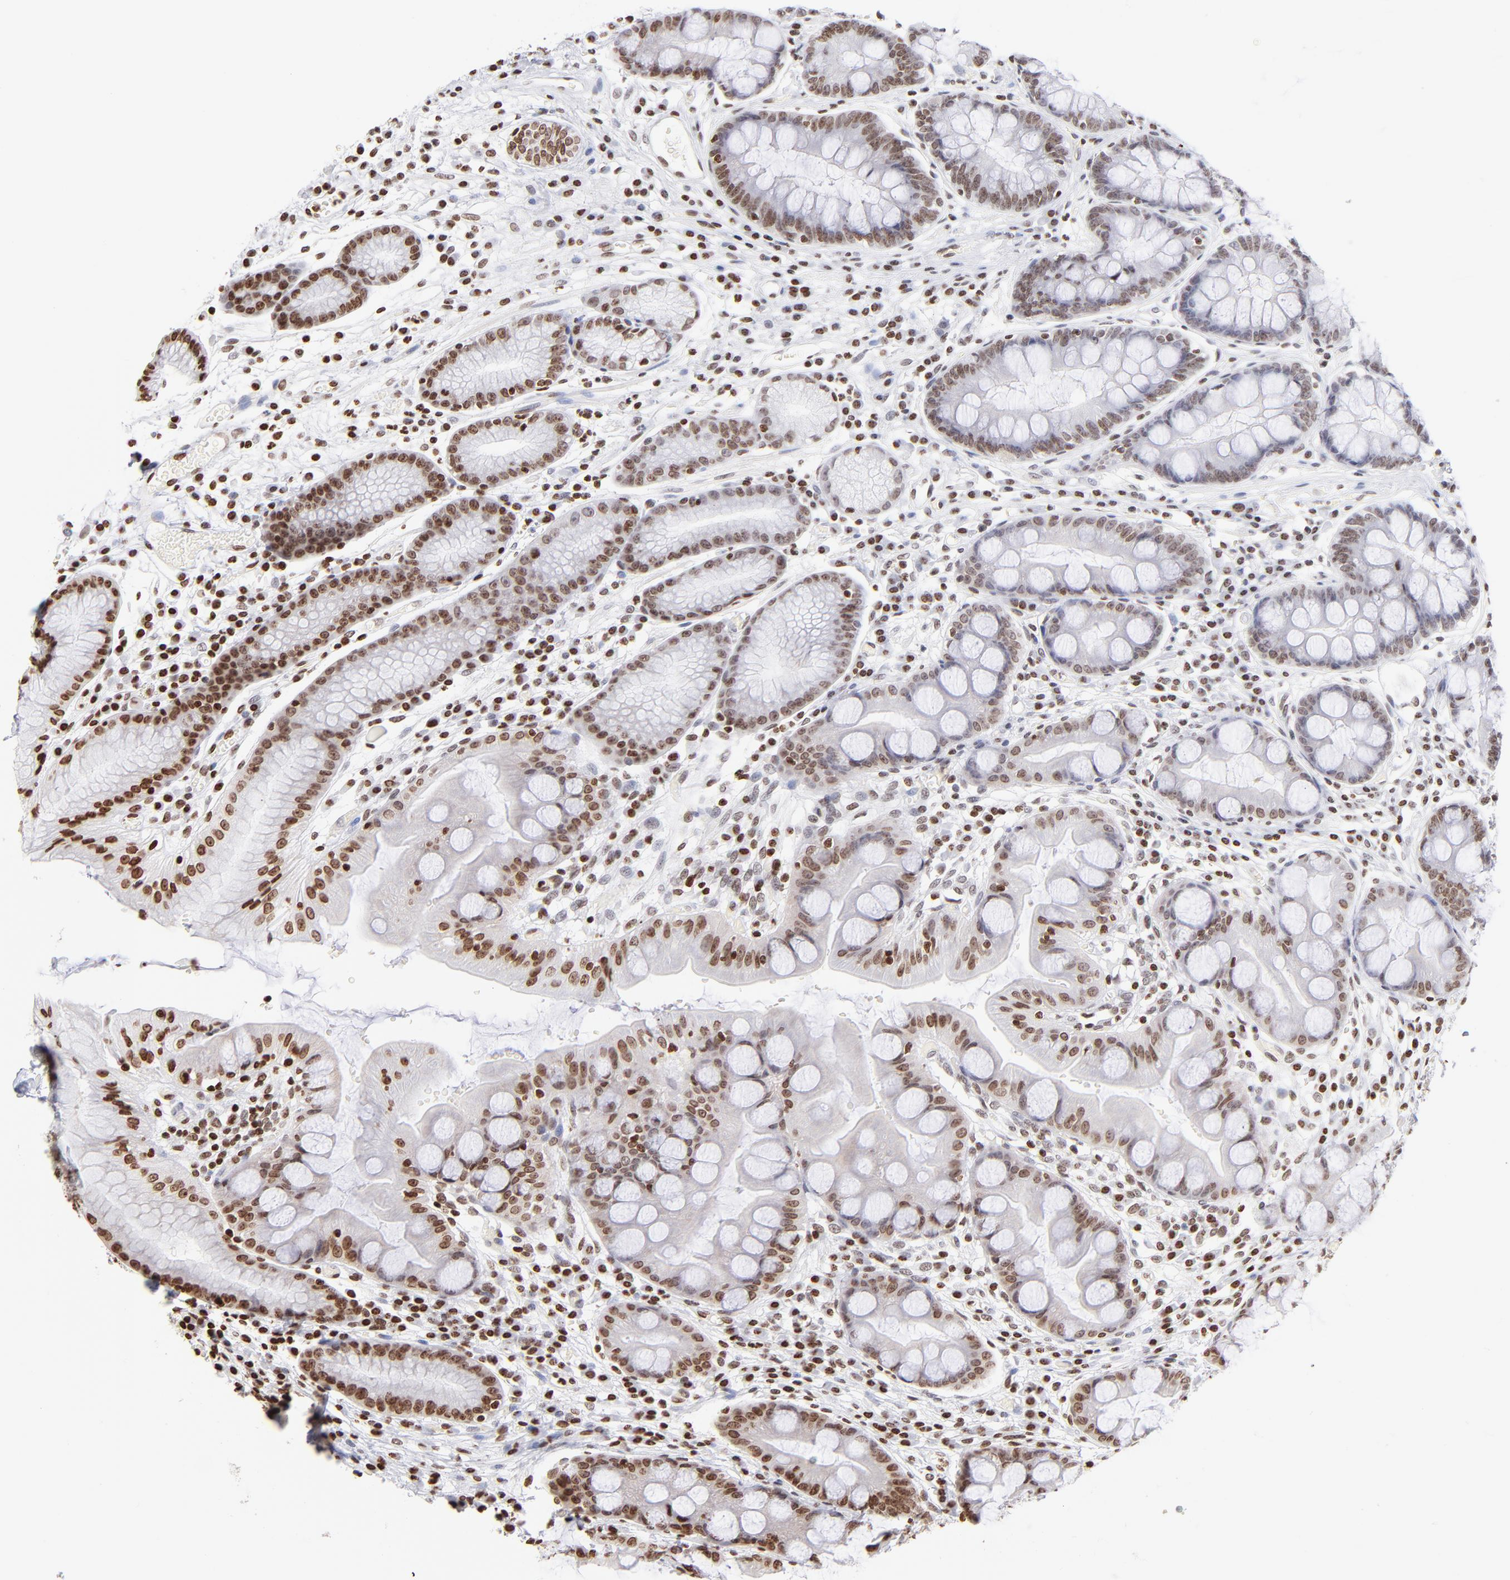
{"staining": {"intensity": "strong", "quantity": ">75%", "location": "nuclear"}, "tissue": "stomach", "cell_type": "Glandular cells", "image_type": "normal", "snomed": [{"axis": "morphology", "description": "Normal tissue, NOS"}, {"axis": "morphology", "description": "Inflammation, NOS"}, {"axis": "topography", "description": "Stomach, lower"}], "caption": "High-magnification brightfield microscopy of benign stomach stained with DAB (brown) and counterstained with hematoxylin (blue). glandular cells exhibit strong nuclear expression is identified in about>75% of cells. The staining was performed using DAB, with brown indicating positive protein expression. Nuclei are stained blue with hematoxylin.", "gene": "RTL4", "patient": {"sex": "male", "age": 59}}